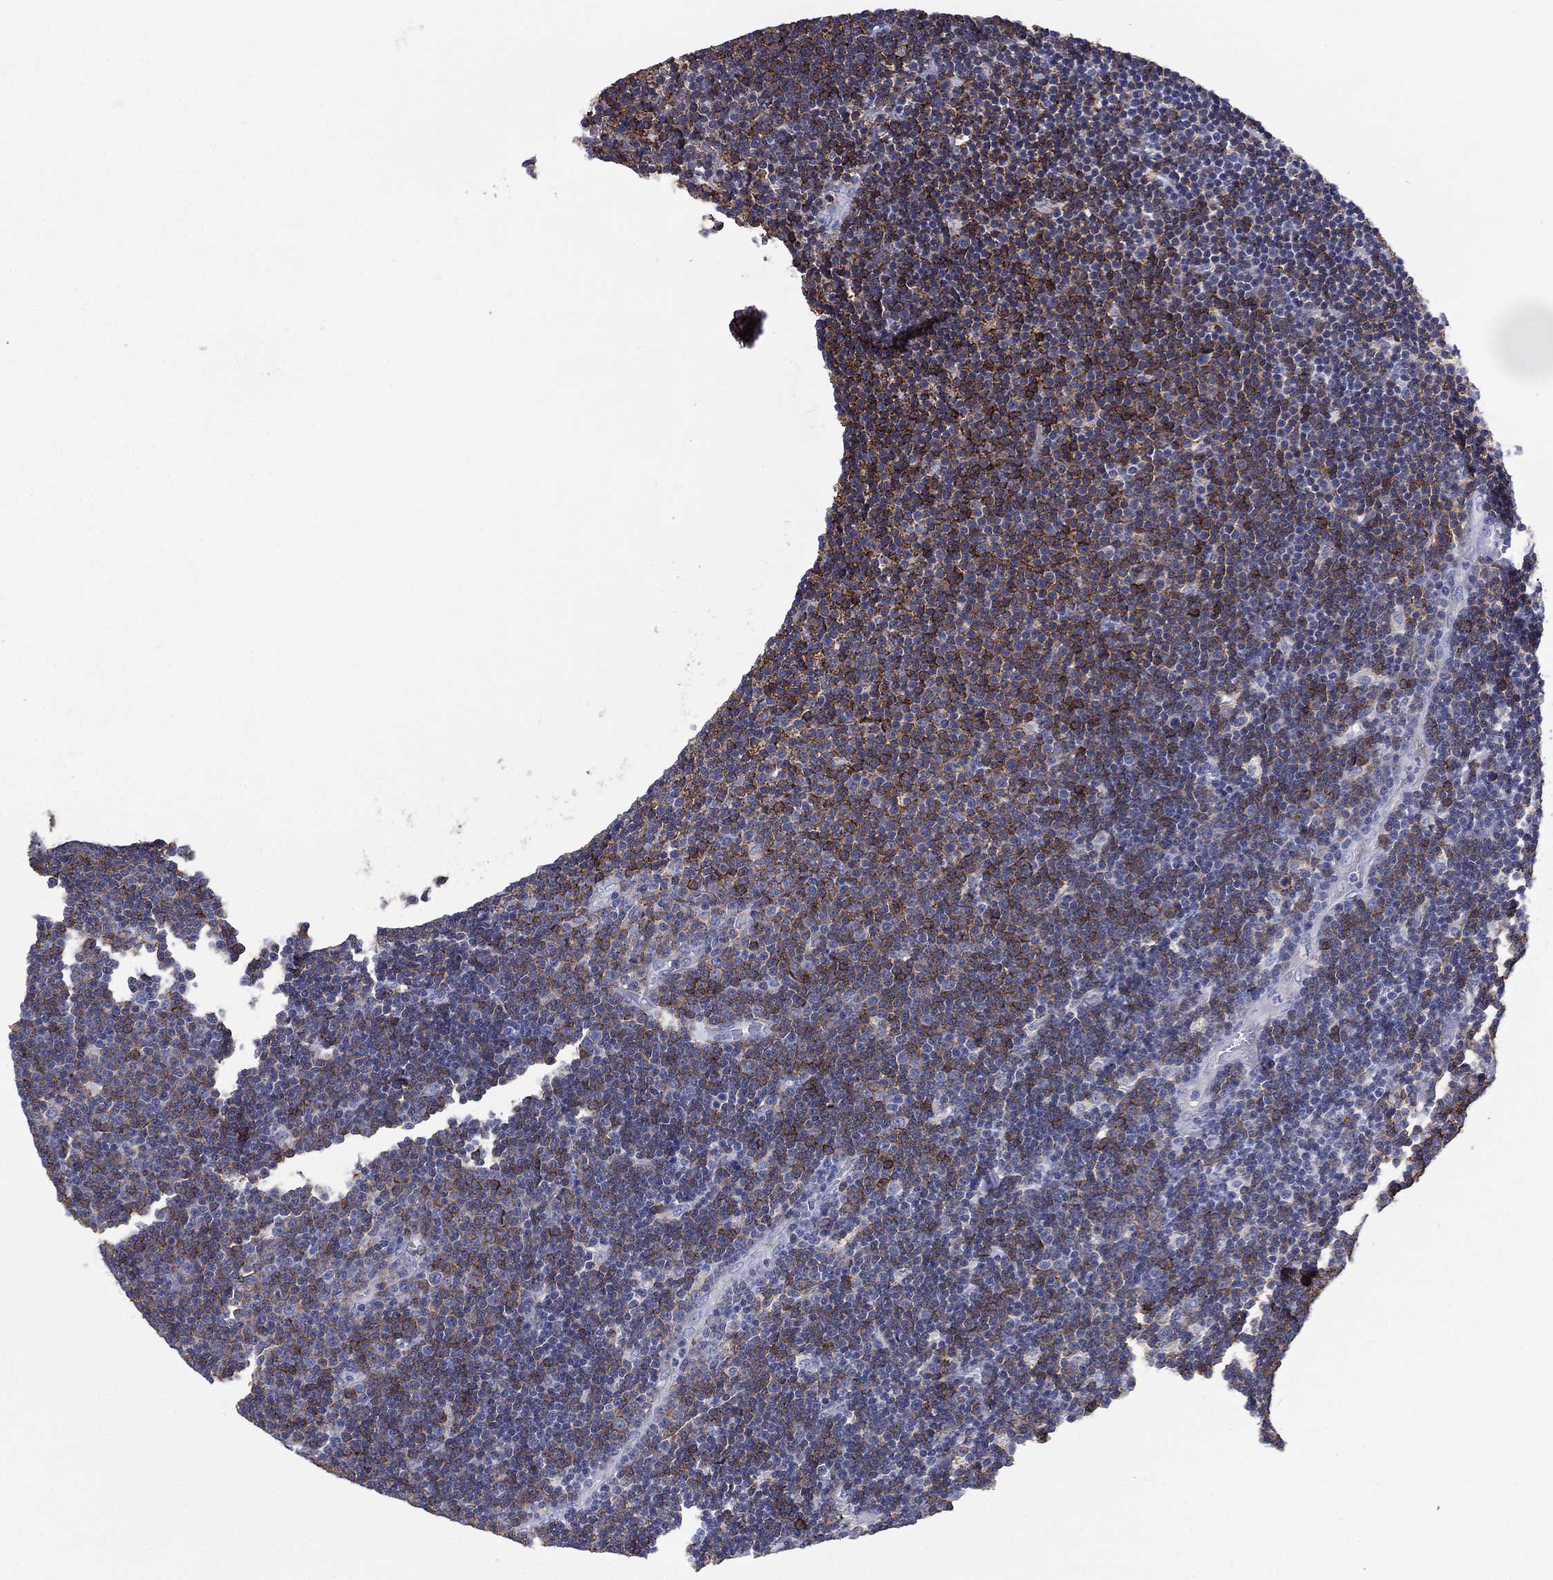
{"staining": {"intensity": "negative", "quantity": "none", "location": "none"}, "tissue": "lymphoma", "cell_type": "Tumor cells", "image_type": "cancer", "snomed": [{"axis": "morphology", "description": "Malignant lymphoma, non-Hodgkin's type, Low grade"}, {"axis": "topography", "description": "Brain"}], "caption": "IHC of human low-grade malignant lymphoma, non-Hodgkin's type displays no expression in tumor cells. (IHC, brightfield microscopy, high magnification).", "gene": "FCER2", "patient": {"sex": "female", "age": 66}}